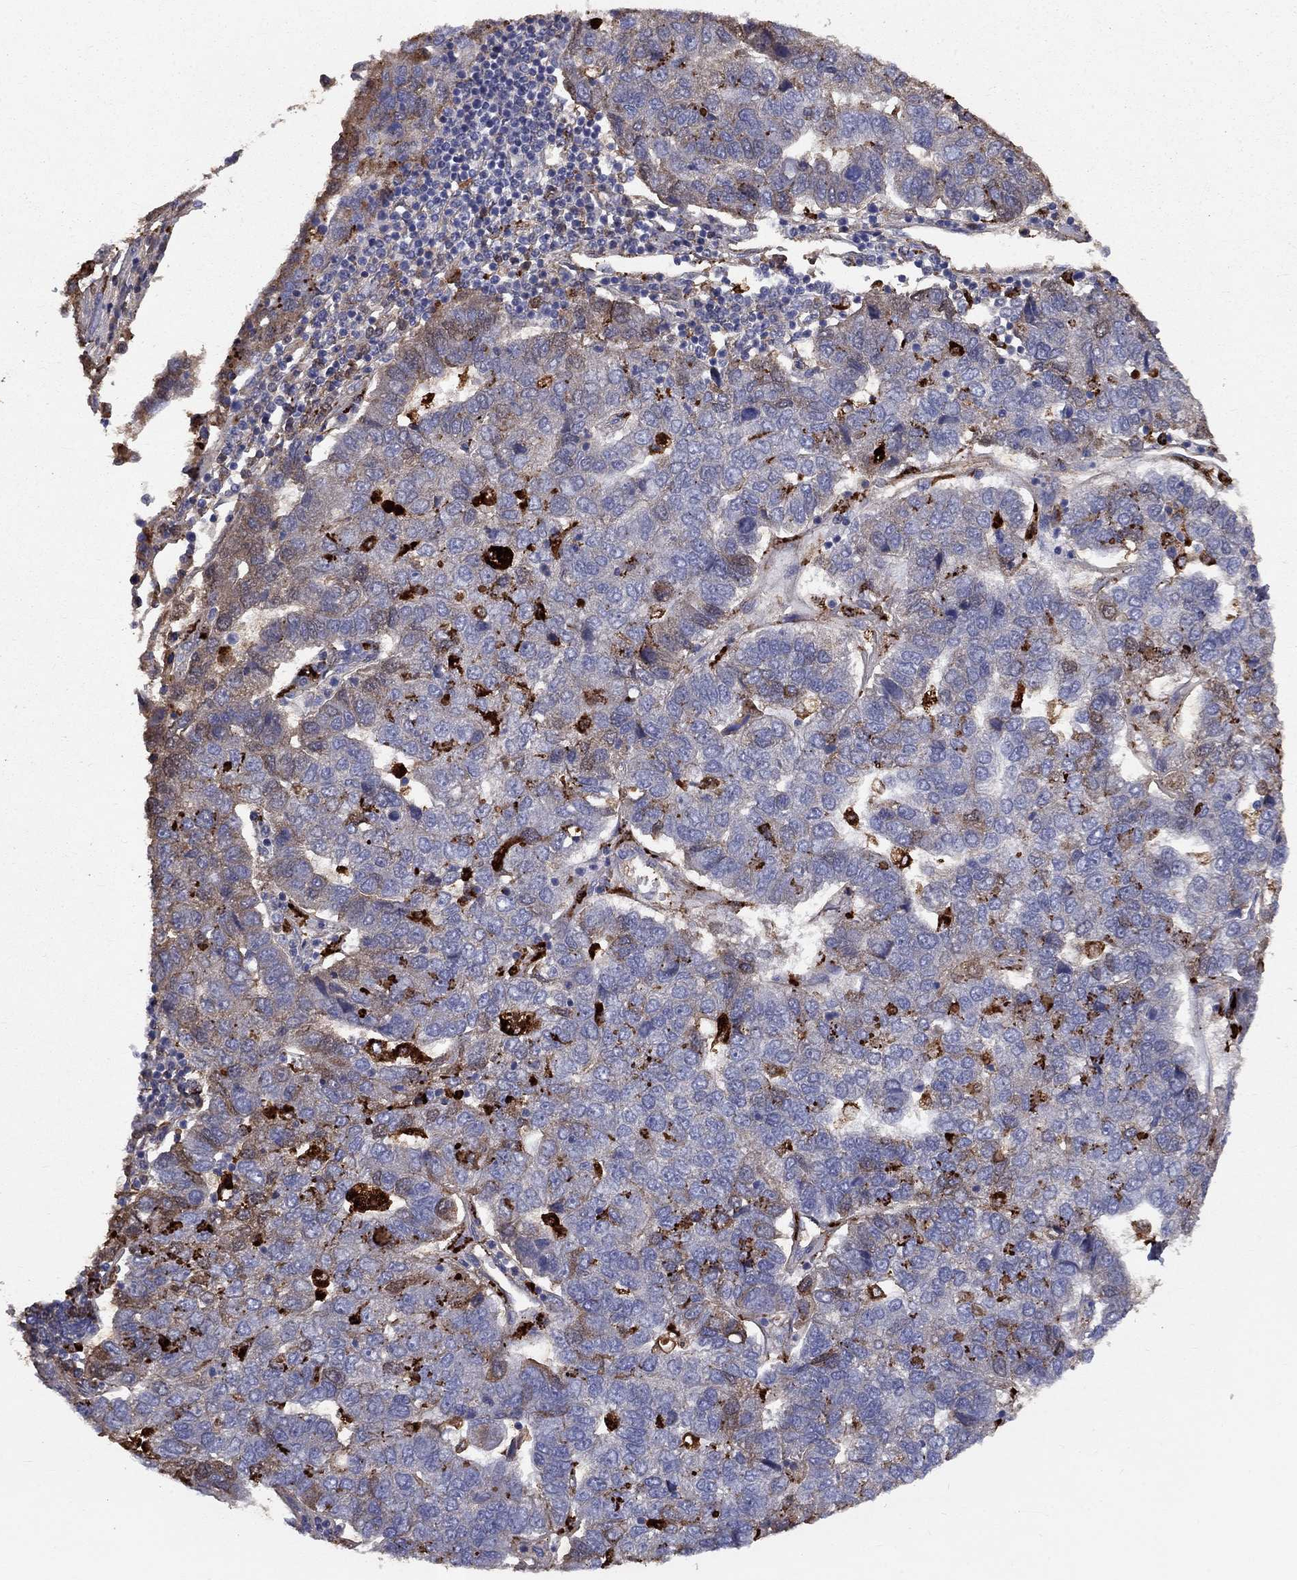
{"staining": {"intensity": "strong", "quantity": "<25%", "location": "cytoplasmic/membranous"}, "tissue": "pancreatic cancer", "cell_type": "Tumor cells", "image_type": "cancer", "snomed": [{"axis": "morphology", "description": "Adenocarcinoma, NOS"}, {"axis": "topography", "description": "Pancreas"}], "caption": "Protein staining displays strong cytoplasmic/membranous positivity in approximately <25% of tumor cells in adenocarcinoma (pancreatic). (Stains: DAB (3,3'-diaminobenzidine) in brown, nuclei in blue, Microscopy: brightfield microscopy at high magnification).", "gene": "EPDR1", "patient": {"sex": "female", "age": 61}}